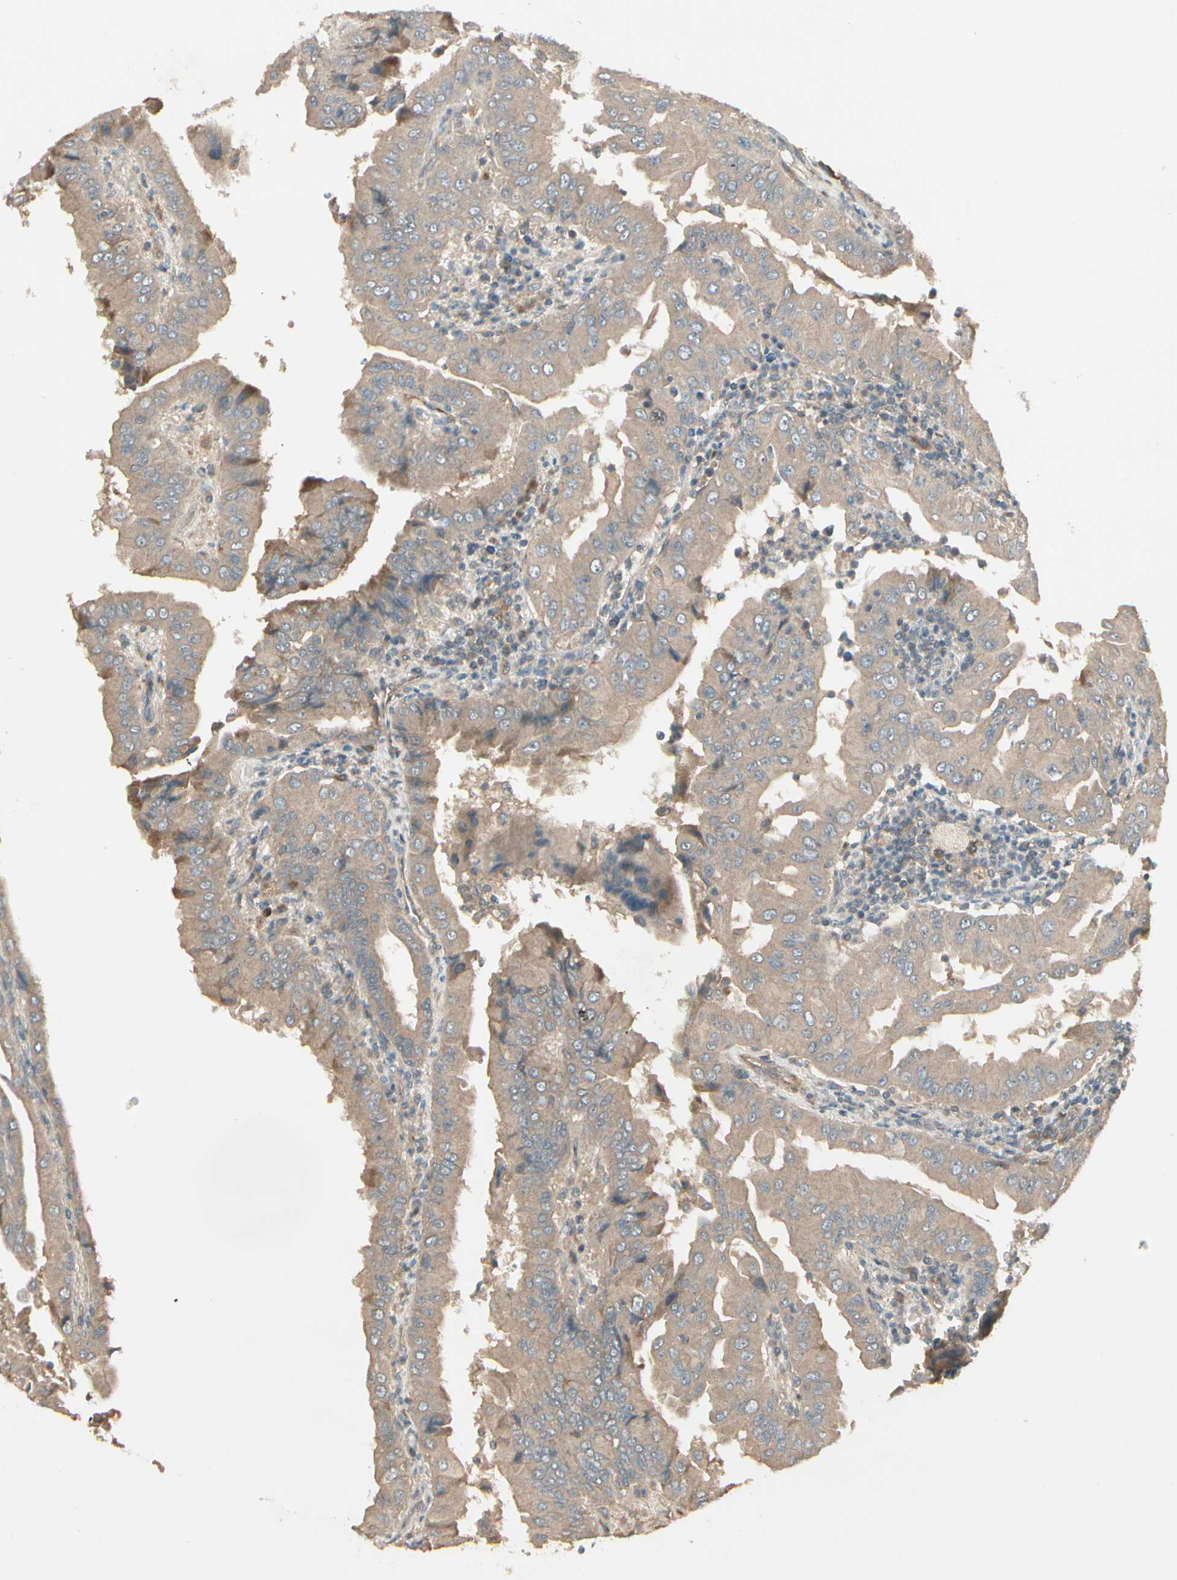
{"staining": {"intensity": "weak", "quantity": ">75%", "location": "cytoplasmic/membranous"}, "tissue": "thyroid cancer", "cell_type": "Tumor cells", "image_type": "cancer", "snomed": [{"axis": "morphology", "description": "Papillary adenocarcinoma, NOS"}, {"axis": "topography", "description": "Thyroid gland"}], "caption": "Tumor cells exhibit low levels of weak cytoplasmic/membranous positivity in about >75% of cells in human papillary adenocarcinoma (thyroid).", "gene": "ACVR1", "patient": {"sex": "male", "age": 33}}